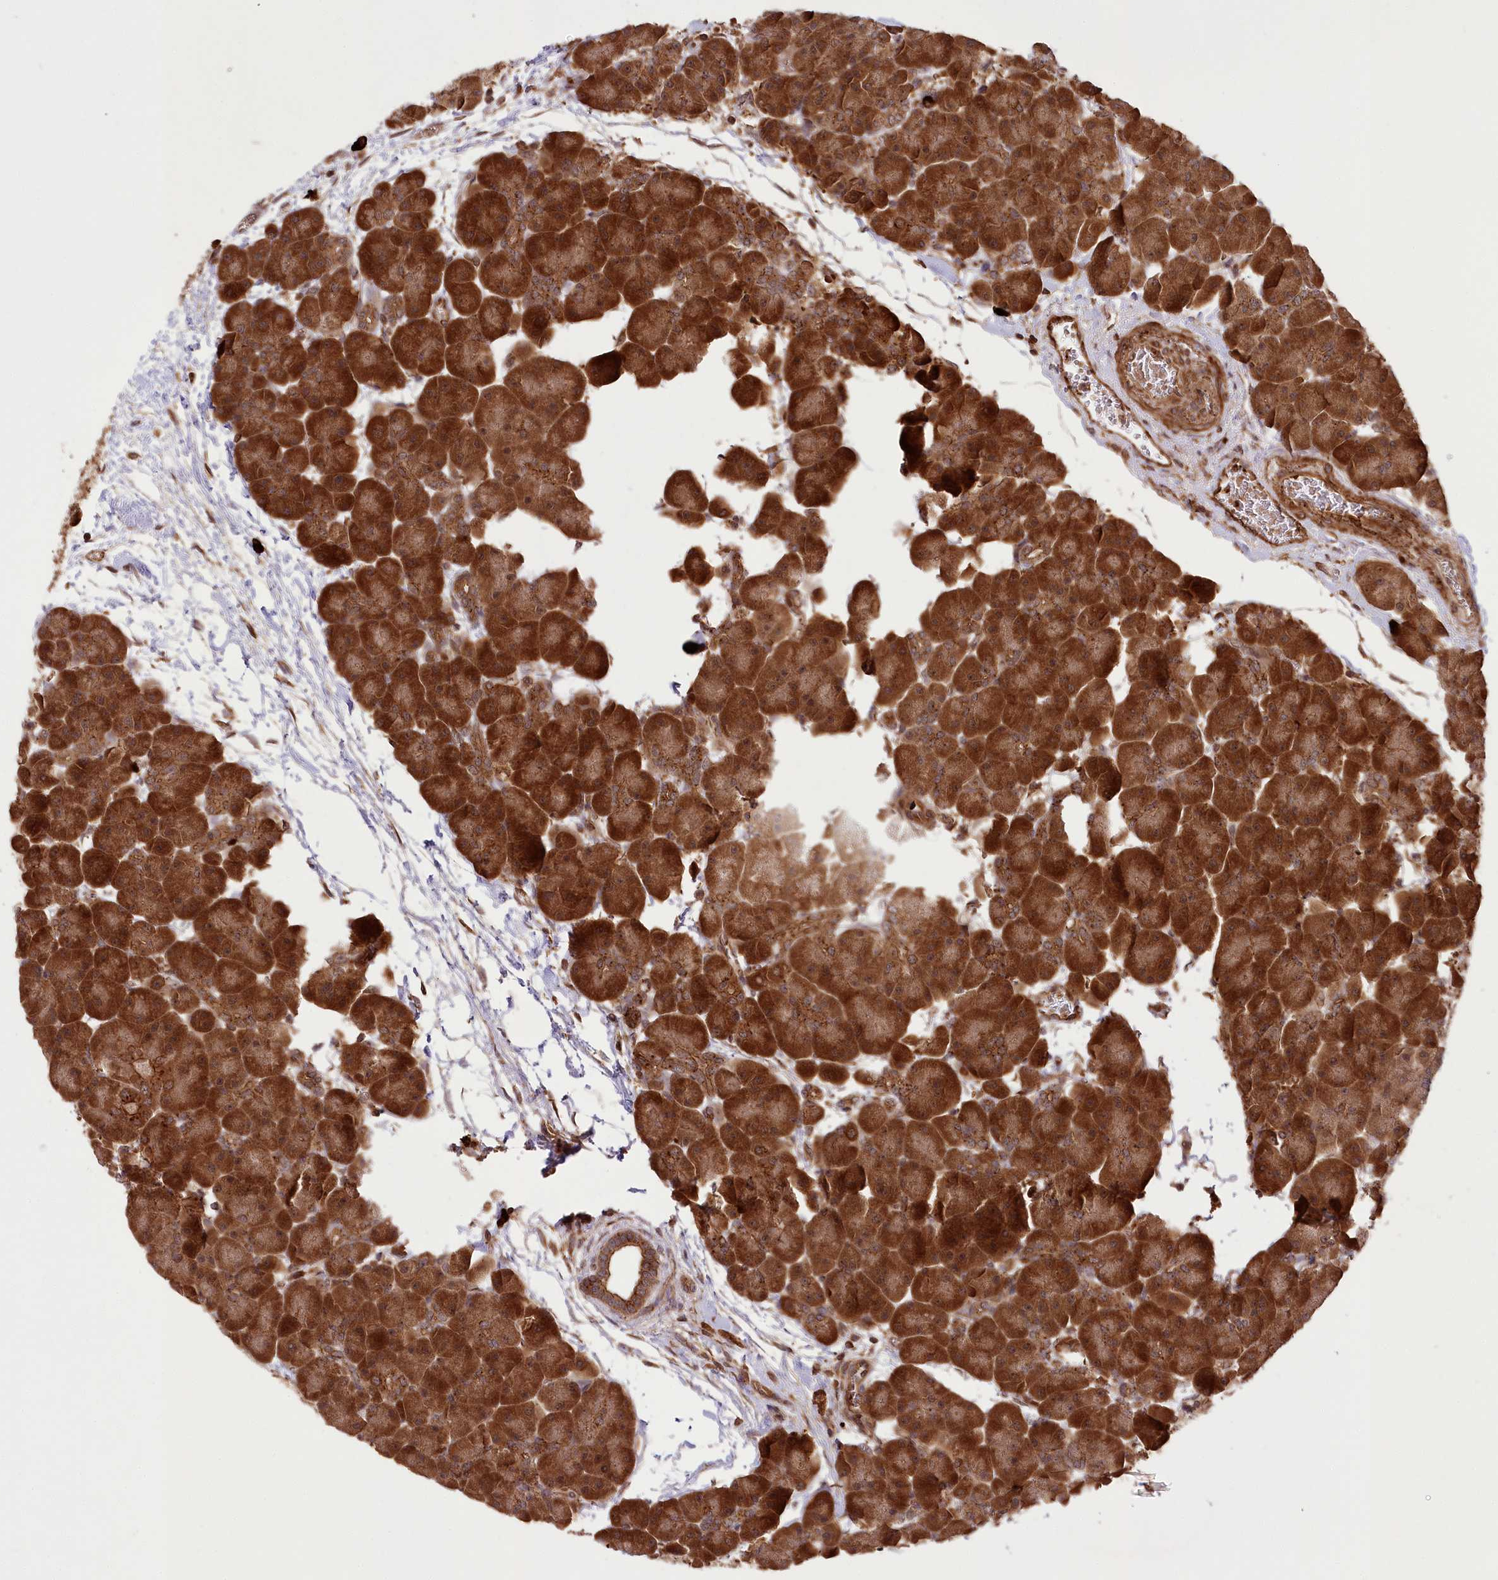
{"staining": {"intensity": "strong", "quantity": ">75%", "location": "cytoplasmic/membranous"}, "tissue": "pancreas", "cell_type": "Exocrine glandular cells", "image_type": "normal", "snomed": [{"axis": "morphology", "description": "Normal tissue, NOS"}, {"axis": "topography", "description": "Pancreas"}], "caption": "Strong cytoplasmic/membranous protein positivity is present in about >75% of exocrine glandular cells in pancreas. Using DAB (brown) and hematoxylin (blue) stains, captured at high magnification using brightfield microscopy.", "gene": "CARD19", "patient": {"sex": "male", "age": 66}}